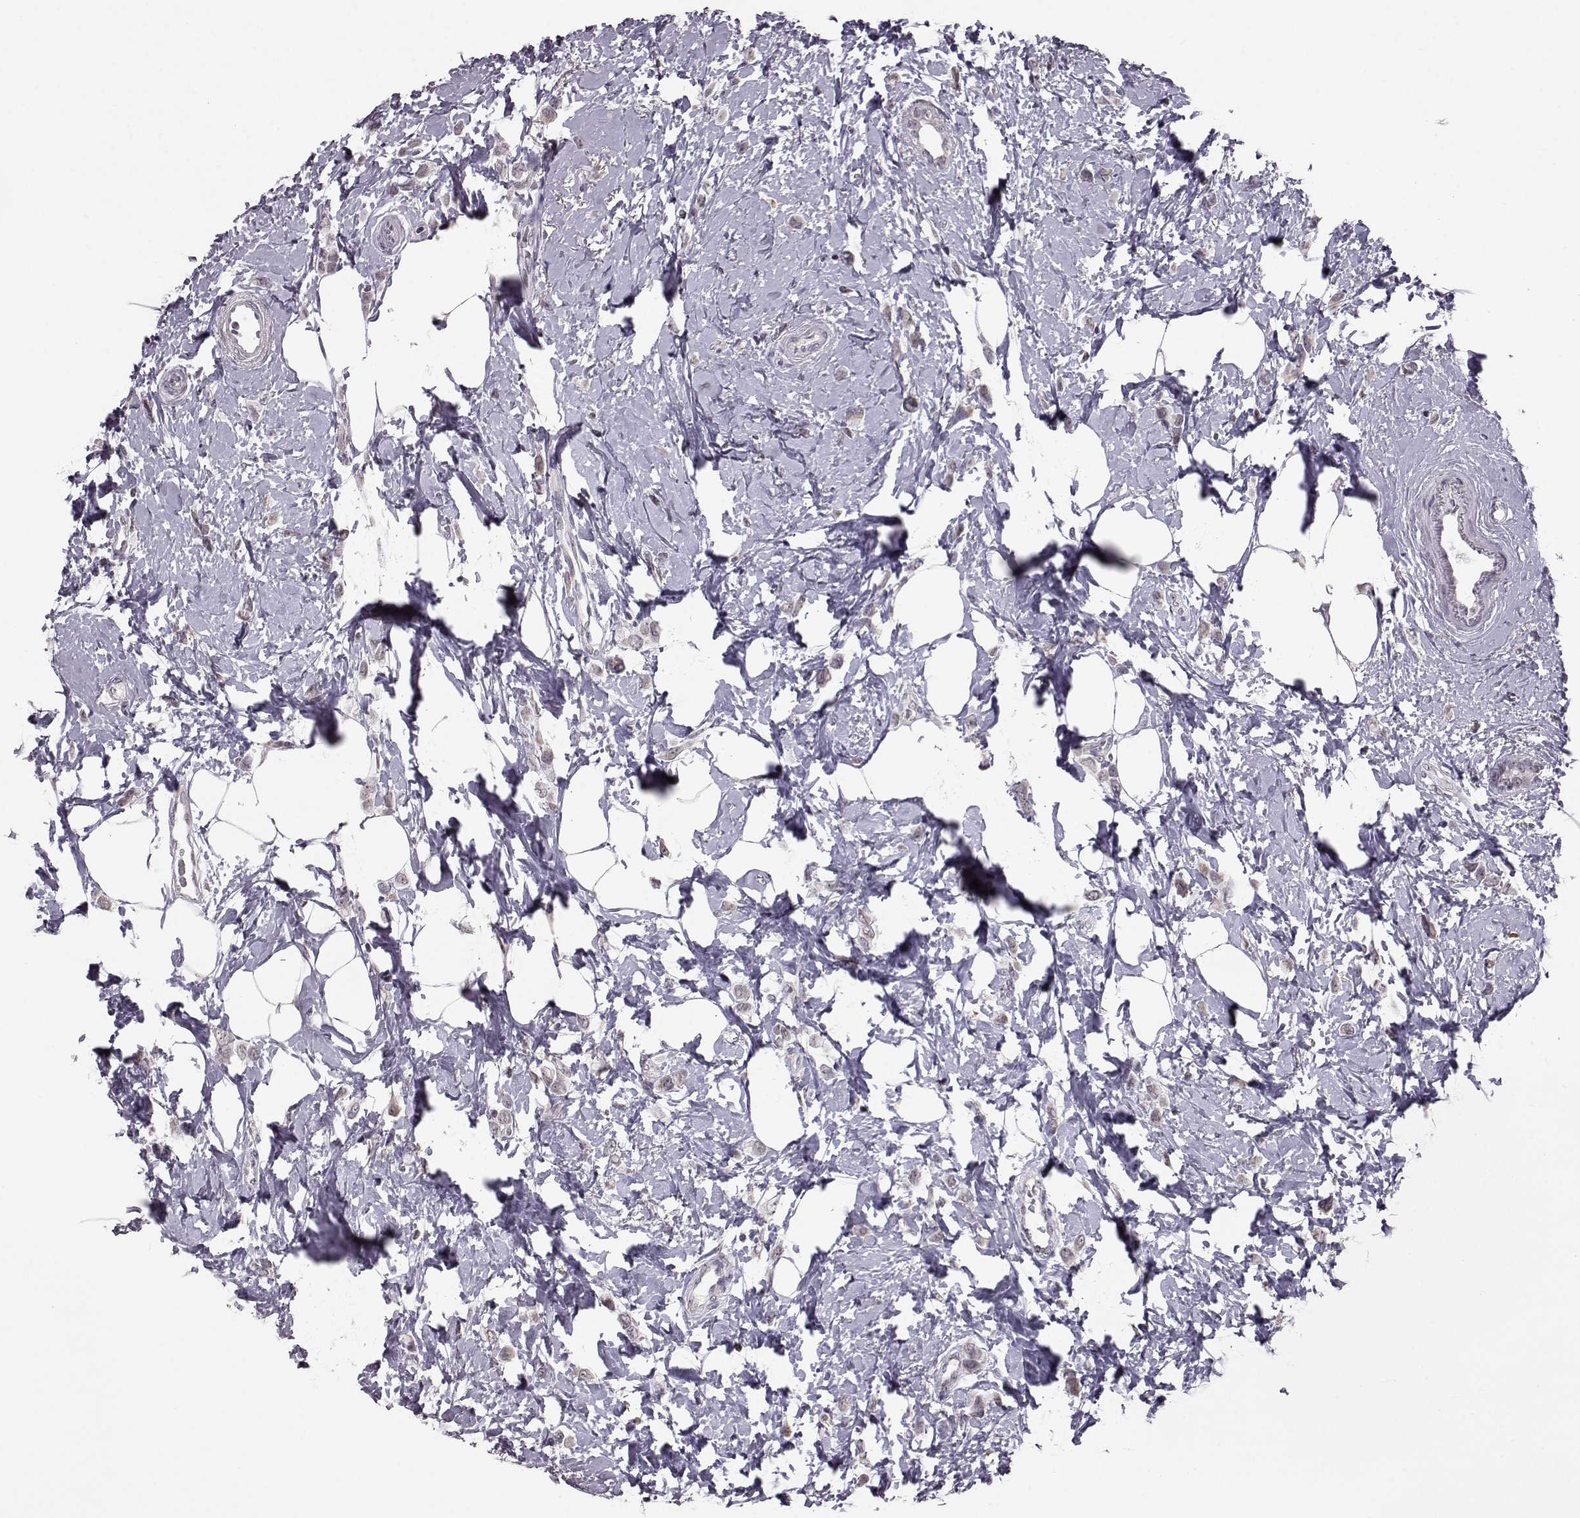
{"staining": {"intensity": "weak", "quantity": "<25%", "location": "nuclear"}, "tissue": "breast cancer", "cell_type": "Tumor cells", "image_type": "cancer", "snomed": [{"axis": "morphology", "description": "Lobular carcinoma"}, {"axis": "topography", "description": "Breast"}], "caption": "This image is of lobular carcinoma (breast) stained with immunohistochemistry (IHC) to label a protein in brown with the nuclei are counter-stained blue. There is no staining in tumor cells. (DAB (3,3'-diaminobenzidine) immunohistochemistry with hematoxylin counter stain).", "gene": "ALDH3A1", "patient": {"sex": "female", "age": 66}}